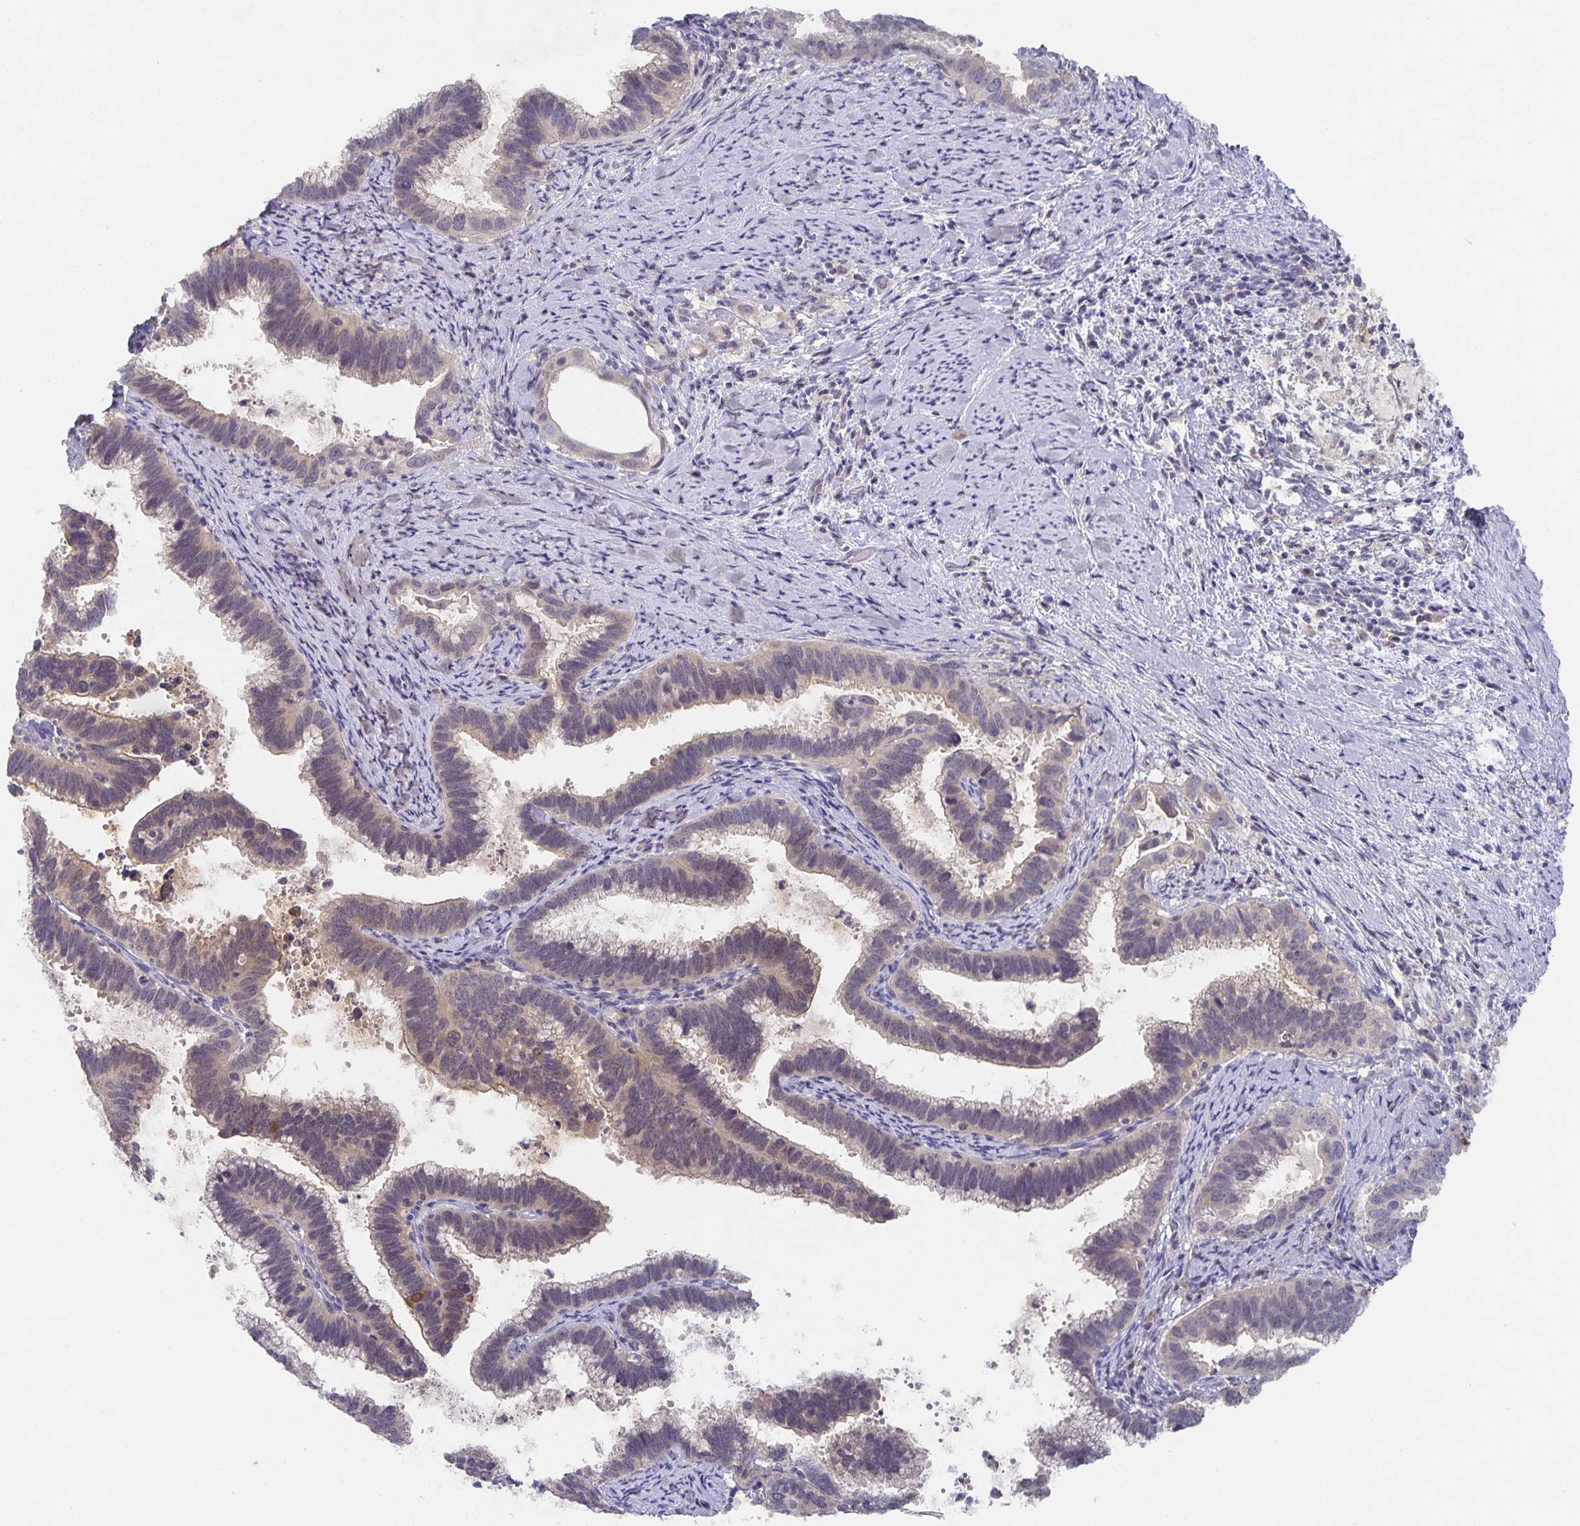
{"staining": {"intensity": "weak", "quantity": "<25%", "location": "cytoplasmic/membranous"}, "tissue": "cervical cancer", "cell_type": "Tumor cells", "image_type": "cancer", "snomed": [{"axis": "morphology", "description": "Adenocarcinoma, NOS"}, {"axis": "topography", "description": "Cervix"}], "caption": "High power microscopy histopathology image of an IHC photomicrograph of cervical cancer, revealing no significant expression in tumor cells.", "gene": "HEPN1", "patient": {"sex": "female", "age": 61}}